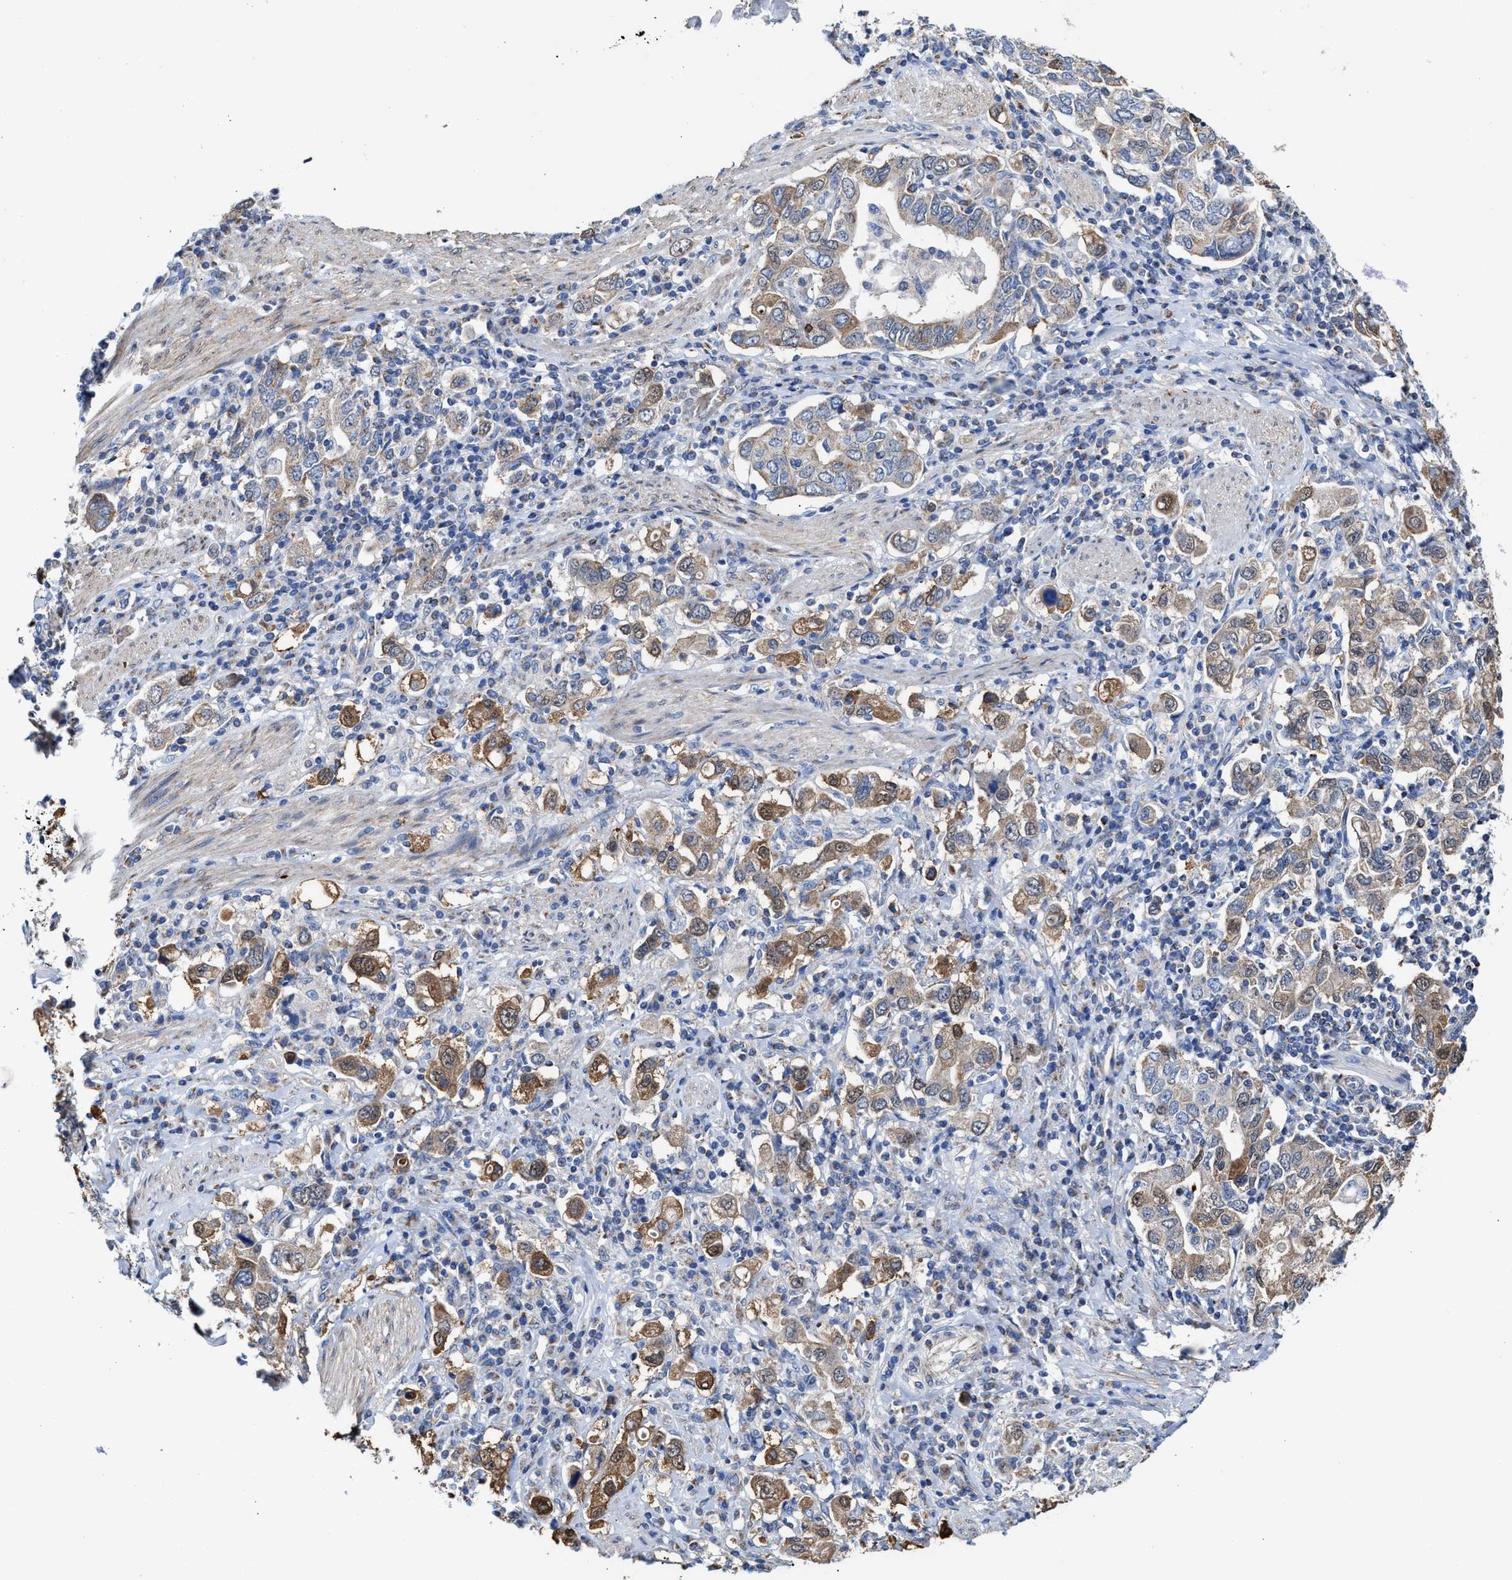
{"staining": {"intensity": "moderate", "quantity": "25%-75%", "location": "cytoplasmic/membranous"}, "tissue": "stomach cancer", "cell_type": "Tumor cells", "image_type": "cancer", "snomed": [{"axis": "morphology", "description": "Adenocarcinoma, NOS"}, {"axis": "topography", "description": "Stomach, upper"}], "caption": "A photomicrograph showing moderate cytoplasmic/membranous expression in approximately 25%-75% of tumor cells in stomach cancer (adenocarcinoma), as visualized by brown immunohistochemical staining.", "gene": "MECR", "patient": {"sex": "male", "age": 62}}